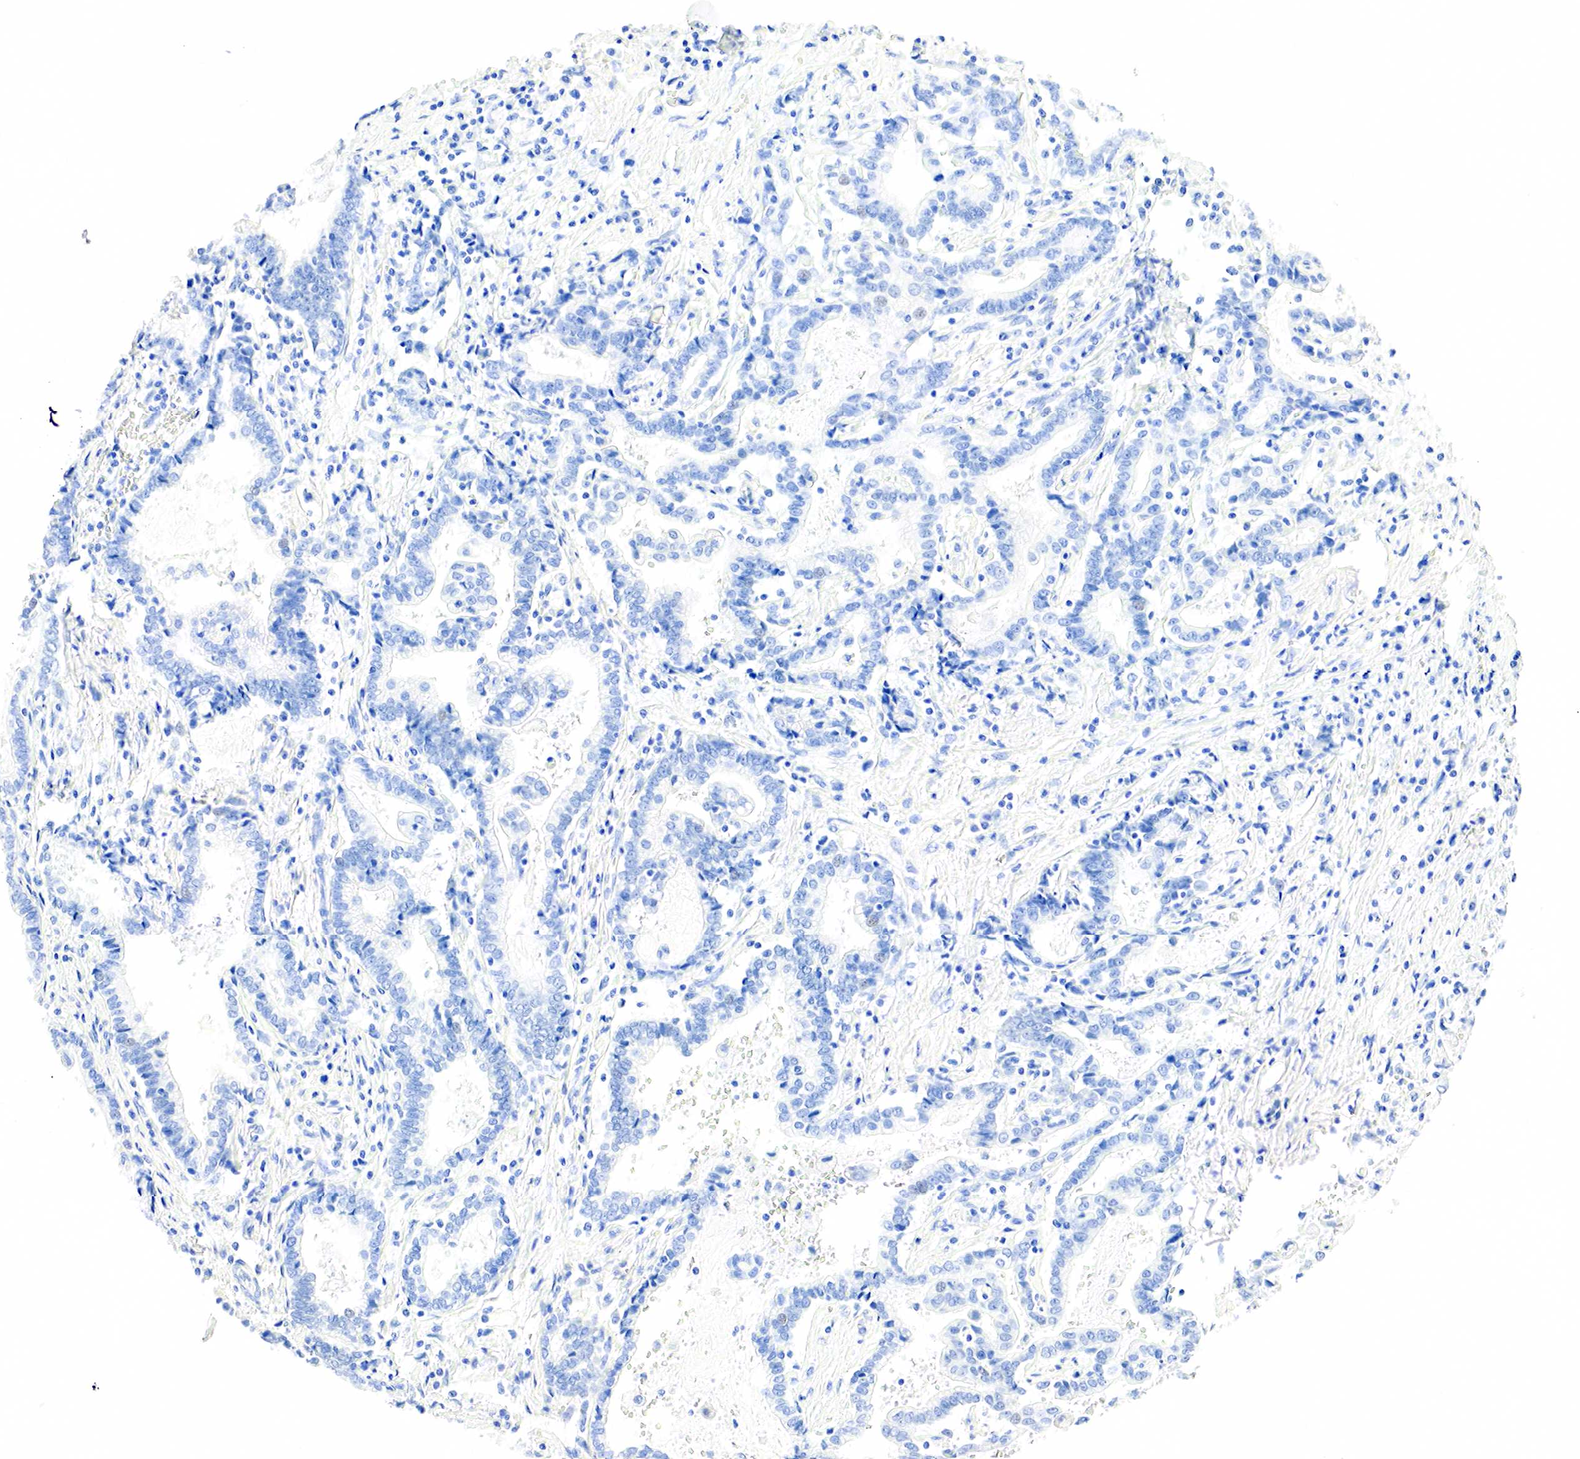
{"staining": {"intensity": "negative", "quantity": "none", "location": "none"}, "tissue": "liver cancer", "cell_type": "Tumor cells", "image_type": "cancer", "snomed": [{"axis": "morphology", "description": "Cholangiocarcinoma"}, {"axis": "topography", "description": "Liver"}], "caption": "DAB immunohistochemical staining of human cholangiocarcinoma (liver) exhibits no significant staining in tumor cells.", "gene": "PTH", "patient": {"sex": "male", "age": 57}}